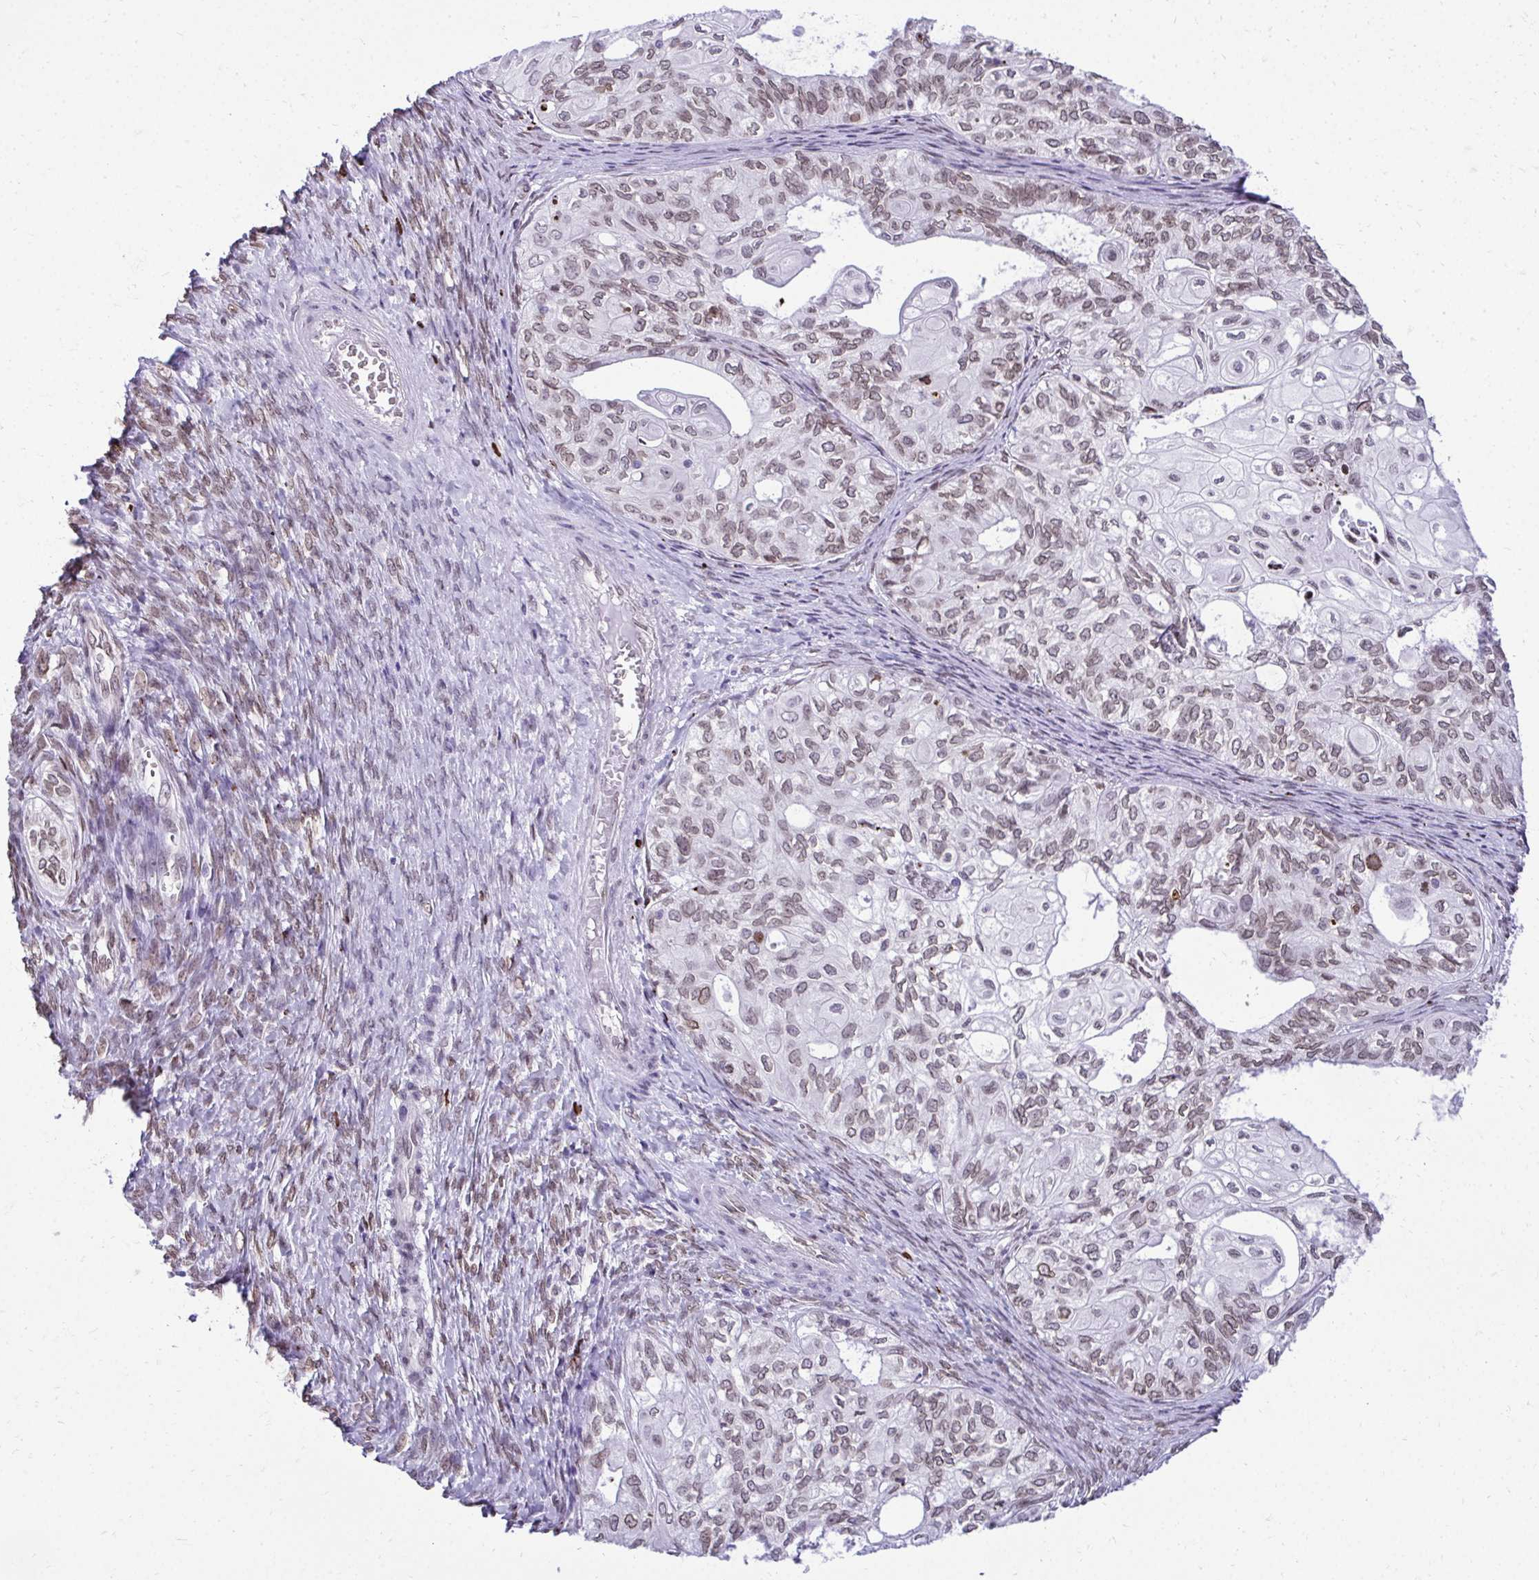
{"staining": {"intensity": "moderate", "quantity": ">75%", "location": "cytoplasmic/membranous,nuclear"}, "tissue": "ovarian cancer", "cell_type": "Tumor cells", "image_type": "cancer", "snomed": [{"axis": "morphology", "description": "Carcinoma, endometroid"}, {"axis": "topography", "description": "Ovary"}], "caption": "Human ovarian cancer stained with a protein marker displays moderate staining in tumor cells.", "gene": "BANF1", "patient": {"sex": "female", "age": 64}}